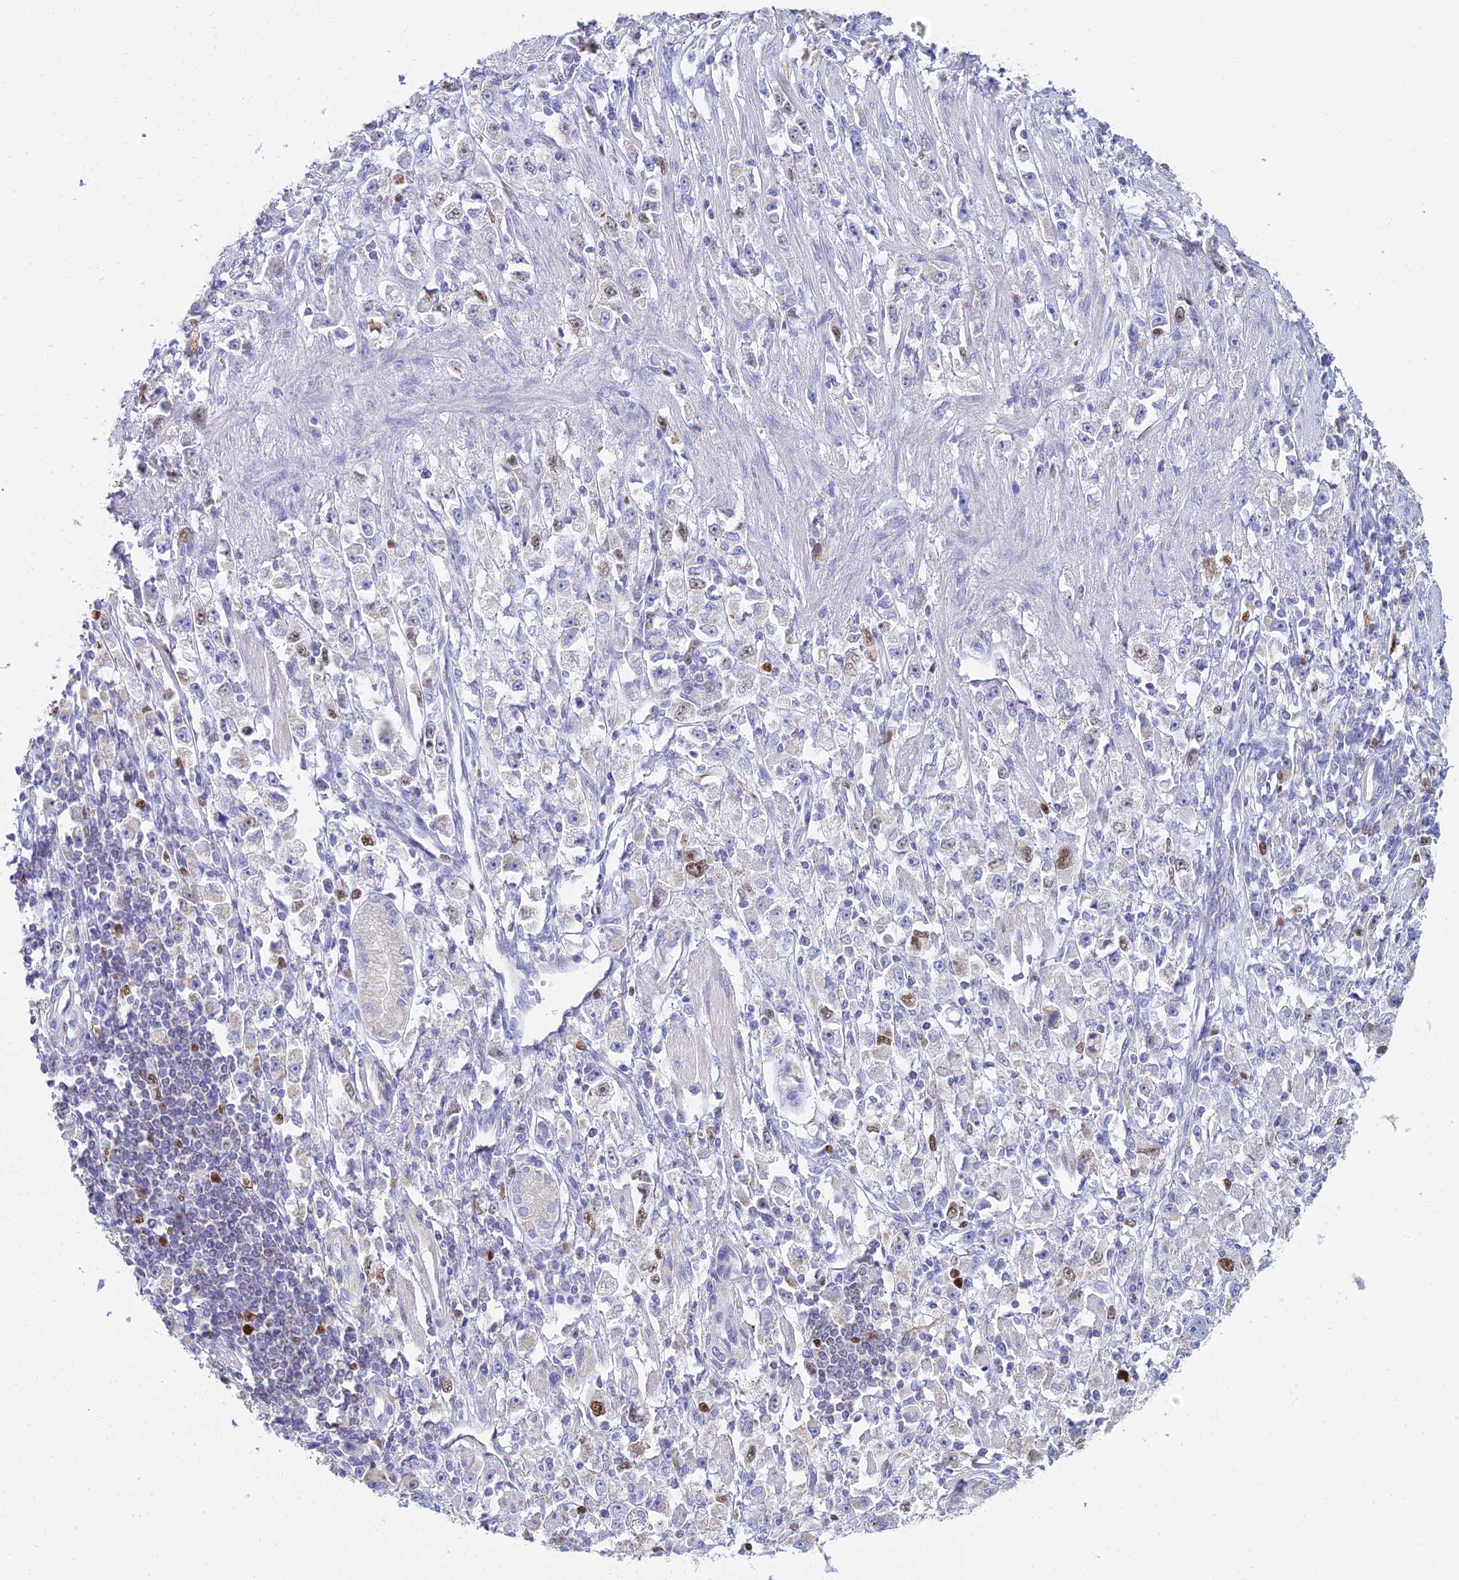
{"staining": {"intensity": "moderate", "quantity": "<25%", "location": "nuclear"}, "tissue": "stomach cancer", "cell_type": "Tumor cells", "image_type": "cancer", "snomed": [{"axis": "morphology", "description": "Adenocarcinoma, NOS"}, {"axis": "topography", "description": "Stomach"}], "caption": "Protein positivity by IHC demonstrates moderate nuclear positivity in approximately <25% of tumor cells in stomach cancer.", "gene": "MCM2", "patient": {"sex": "female", "age": 59}}